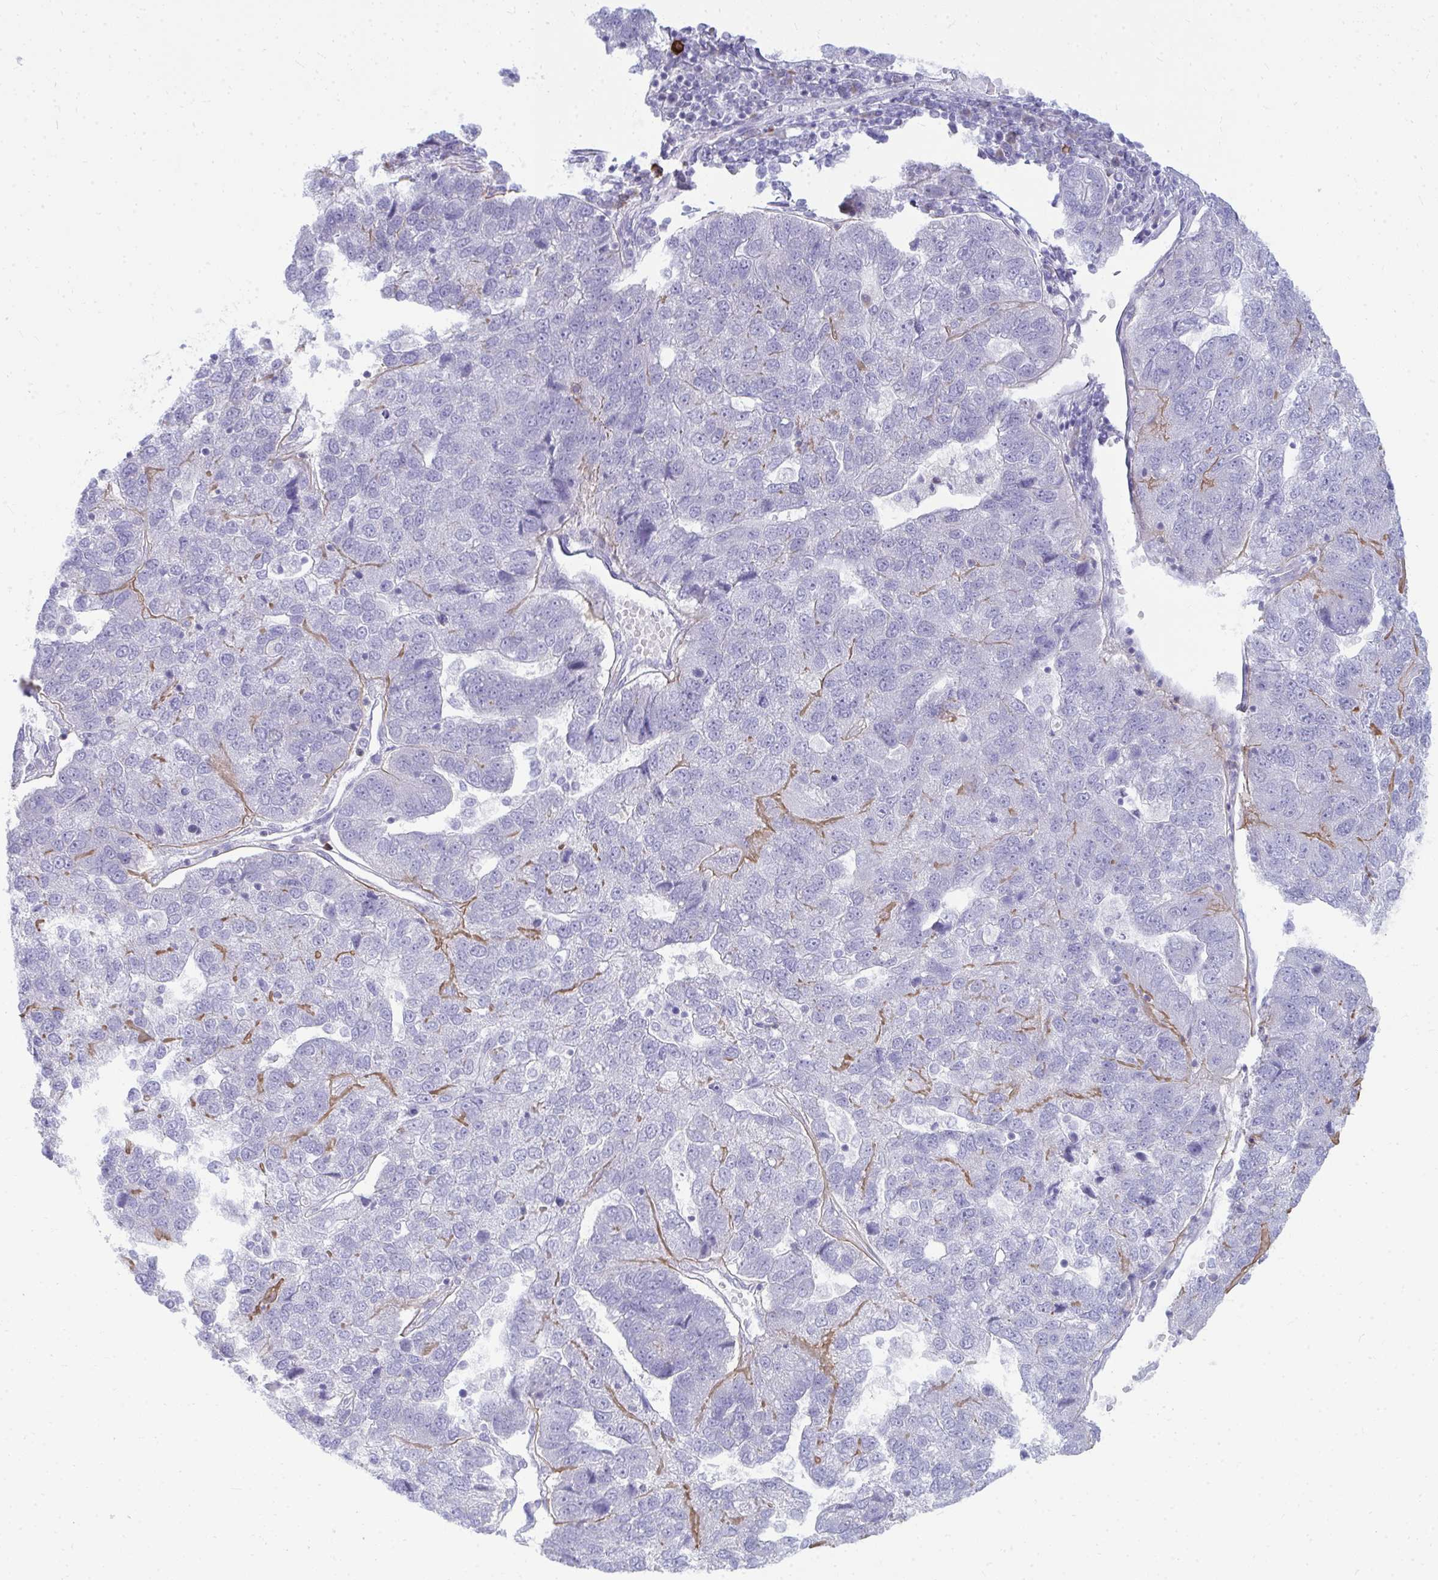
{"staining": {"intensity": "negative", "quantity": "none", "location": "none"}, "tissue": "pancreatic cancer", "cell_type": "Tumor cells", "image_type": "cancer", "snomed": [{"axis": "morphology", "description": "Adenocarcinoma, NOS"}, {"axis": "topography", "description": "Pancreas"}], "caption": "Immunohistochemistry of human pancreatic adenocarcinoma demonstrates no staining in tumor cells.", "gene": "TSPEAR", "patient": {"sex": "female", "age": 61}}